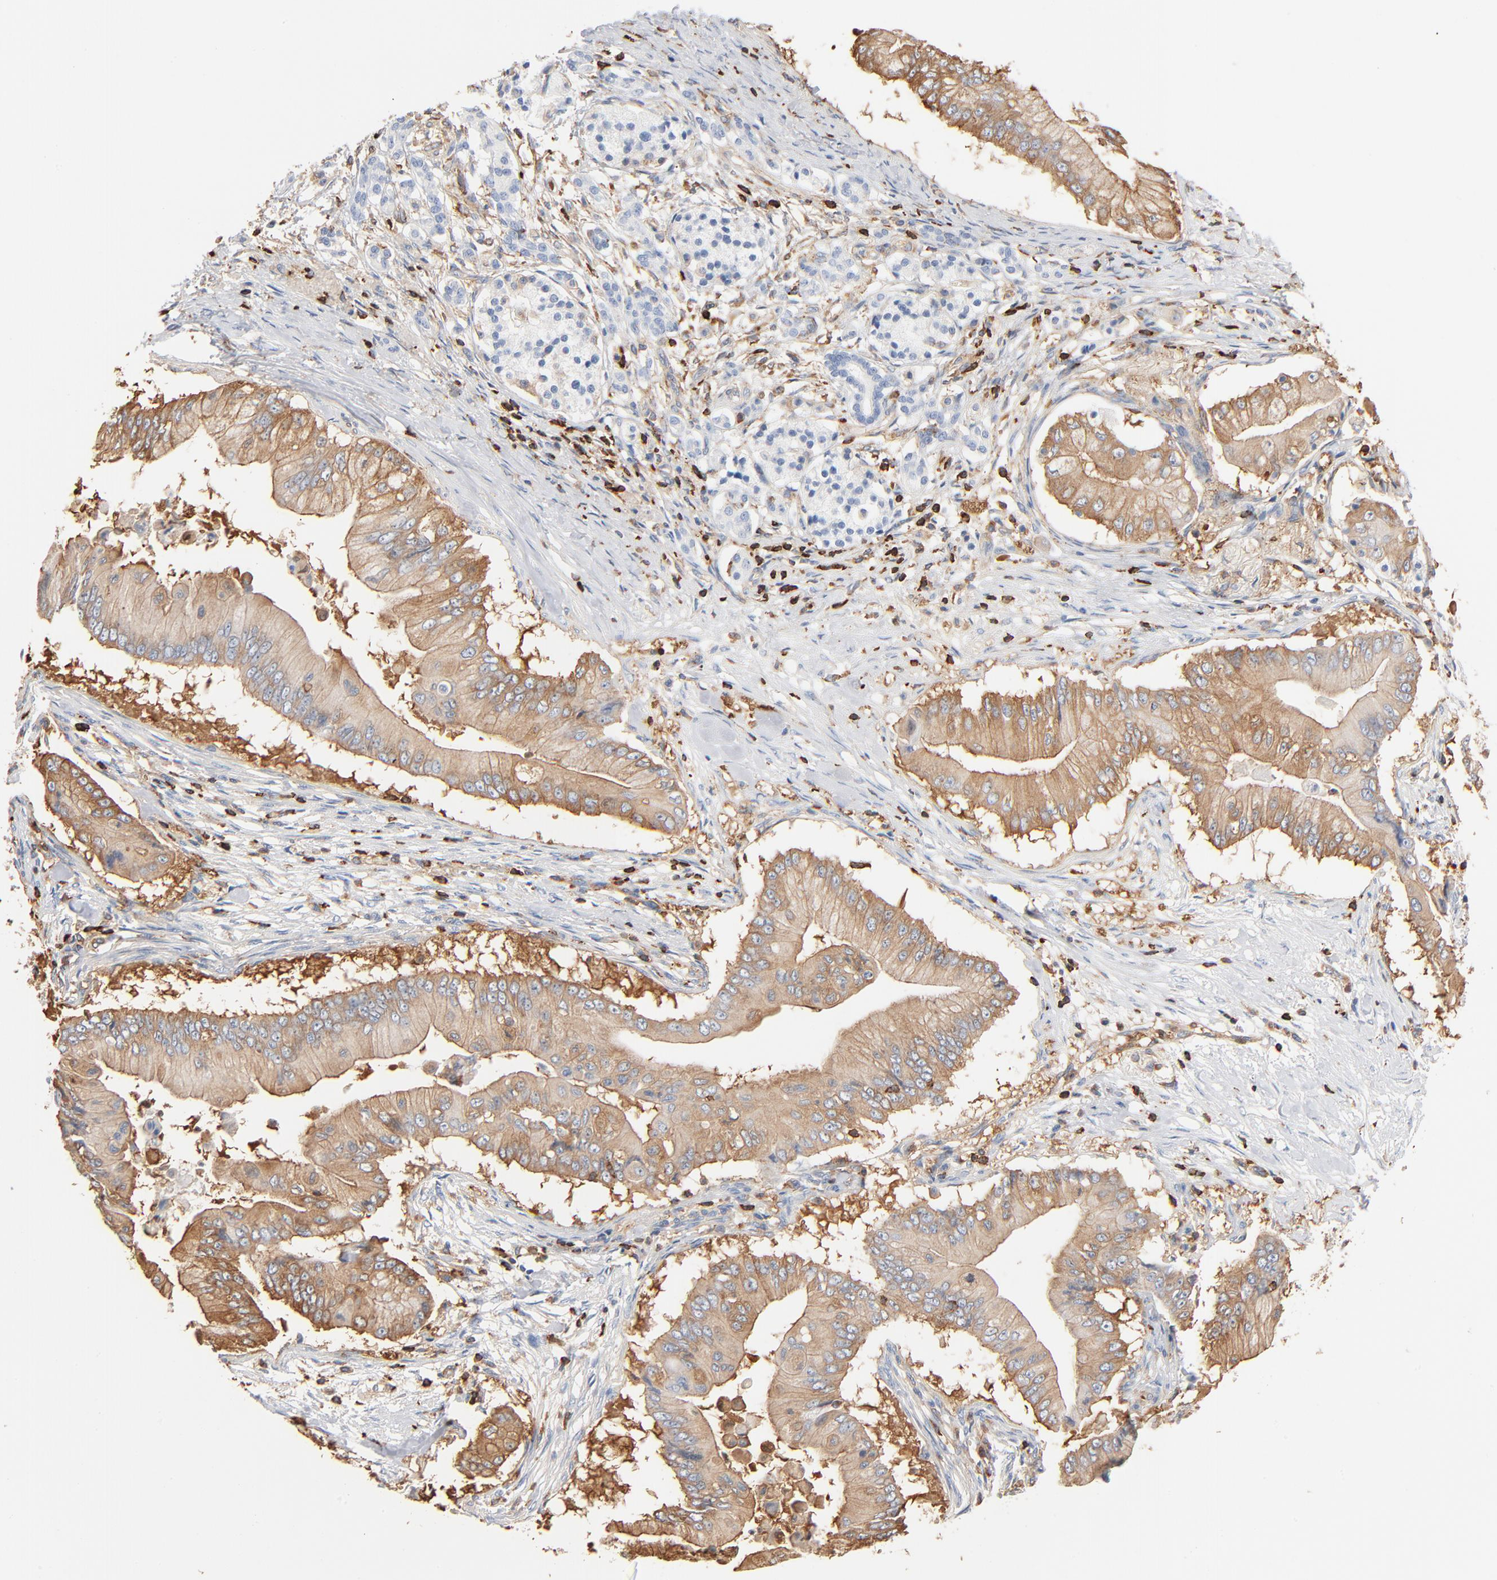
{"staining": {"intensity": "moderate", "quantity": ">75%", "location": "cytoplasmic/membranous"}, "tissue": "pancreatic cancer", "cell_type": "Tumor cells", "image_type": "cancer", "snomed": [{"axis": "morphology", "description": "Adenocarcinoma, NOS"}, {"axis": "topography", "description": "Pancreas"}], "caption": "IHC of adenocarcinoma (pancreatic) demonstrates medium levels of moderate cytoplasmic/membranous positivity in approximately >75% of tumor cells.", "gene": "SH3KBP1", "patient": {"sex": "male", "age": 62}}